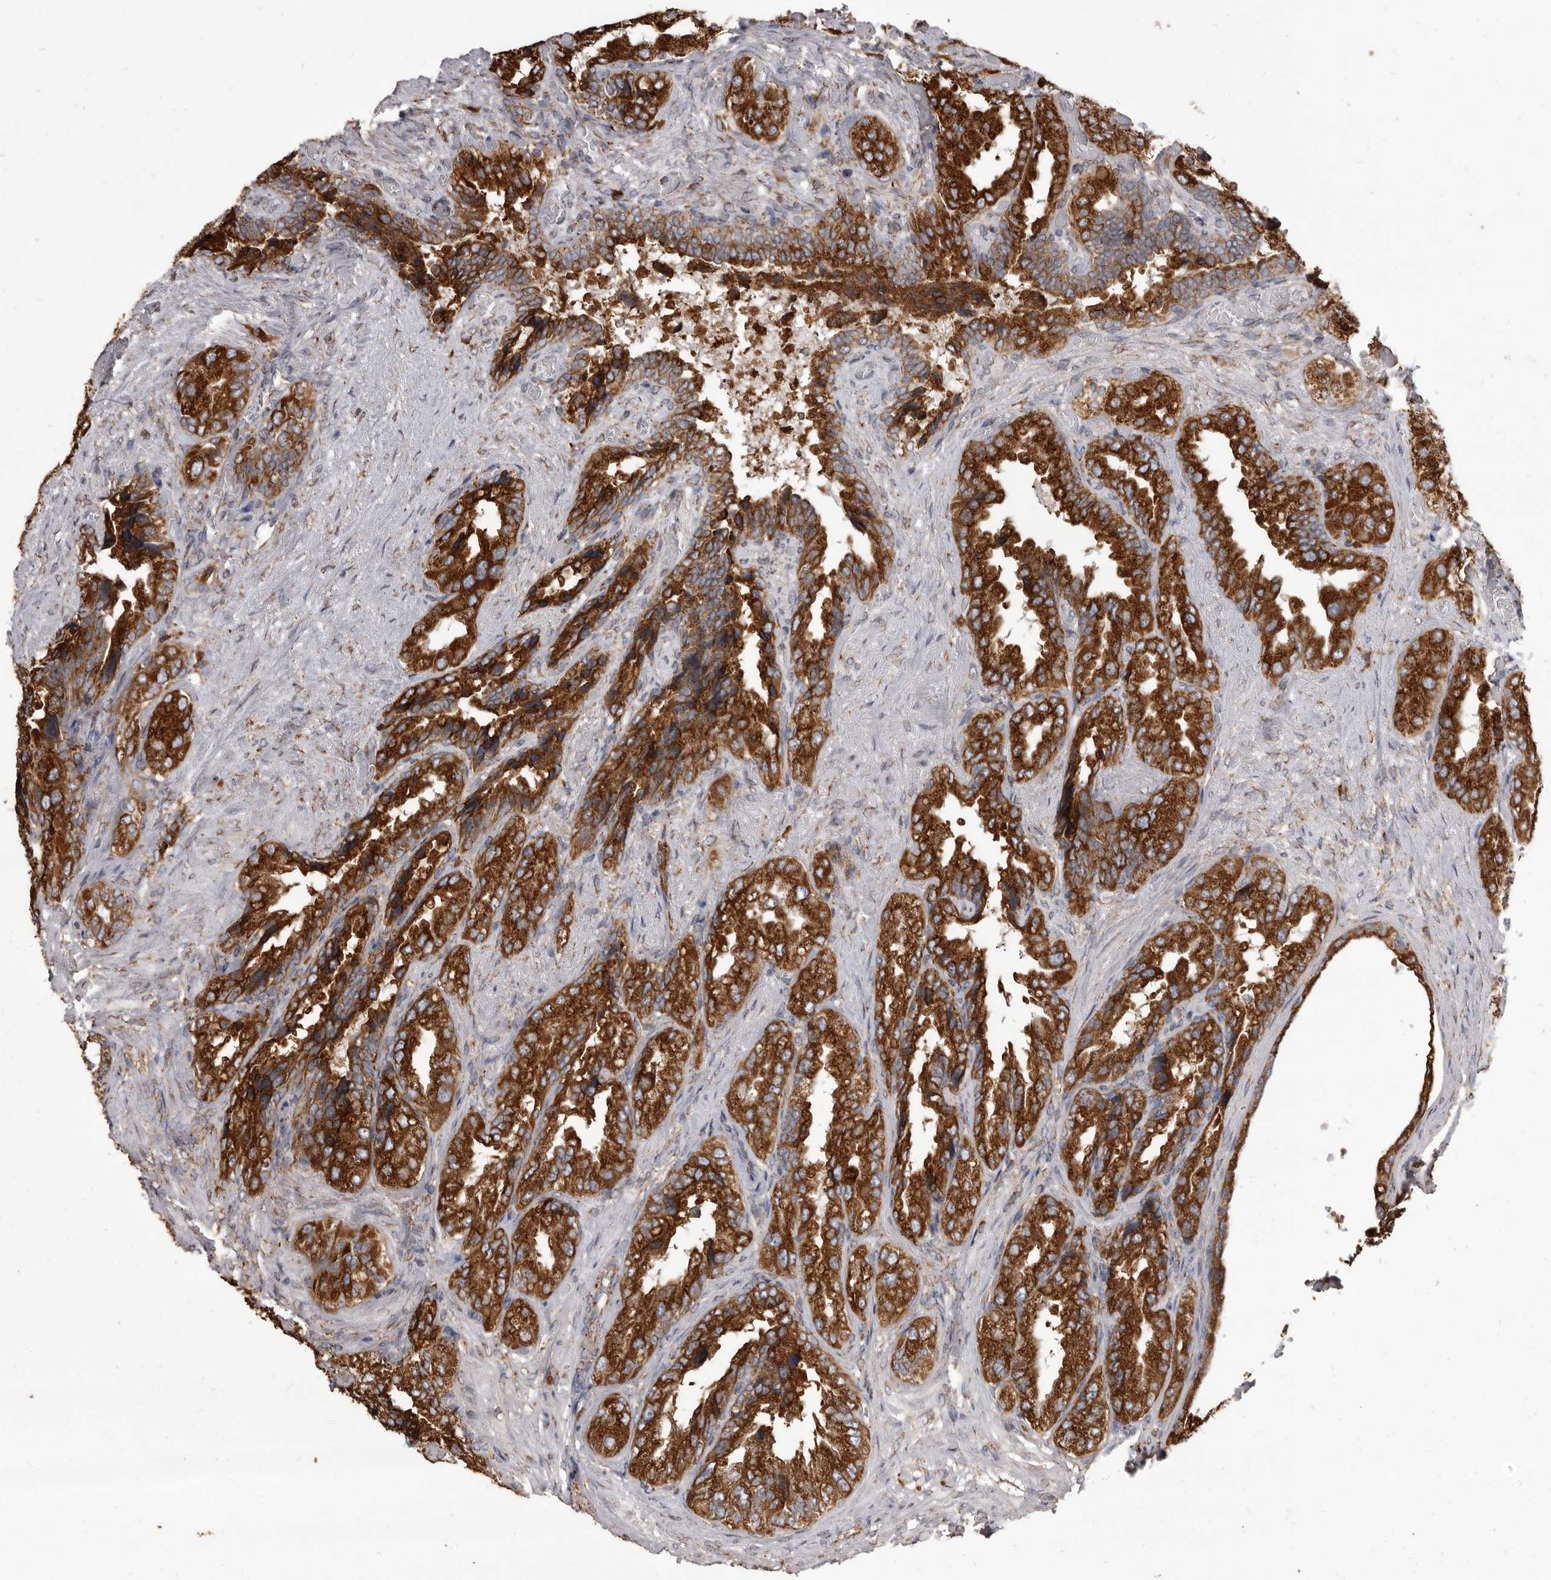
{"staining": {"intensity": "strong", "quantity": ">75%", "location": "cytoplasmic/membranous"}, "tissue": "seminal vesicle", "cell_type": "Glandular cells", "image_type": "normal", "snomed": [{"axis": "morphology", "description": "Normal tissue, NOS"}, {"axis": "topography", "description": "Seminal veicle"}, {"axis": "topography", "description": "Peripheral nerve tissue"}], "caption": "Immunohistochemical staining of unremarkable seminal vesicle displays high levels of strong cytoplasmic/membranous positivity in about >75% of glandular cells. (DAB IHC, brown staining for protein, blue staining for nuclei).", "gene": "CDK5RAP3", "patient": {"sex": "male", "age": 63}}